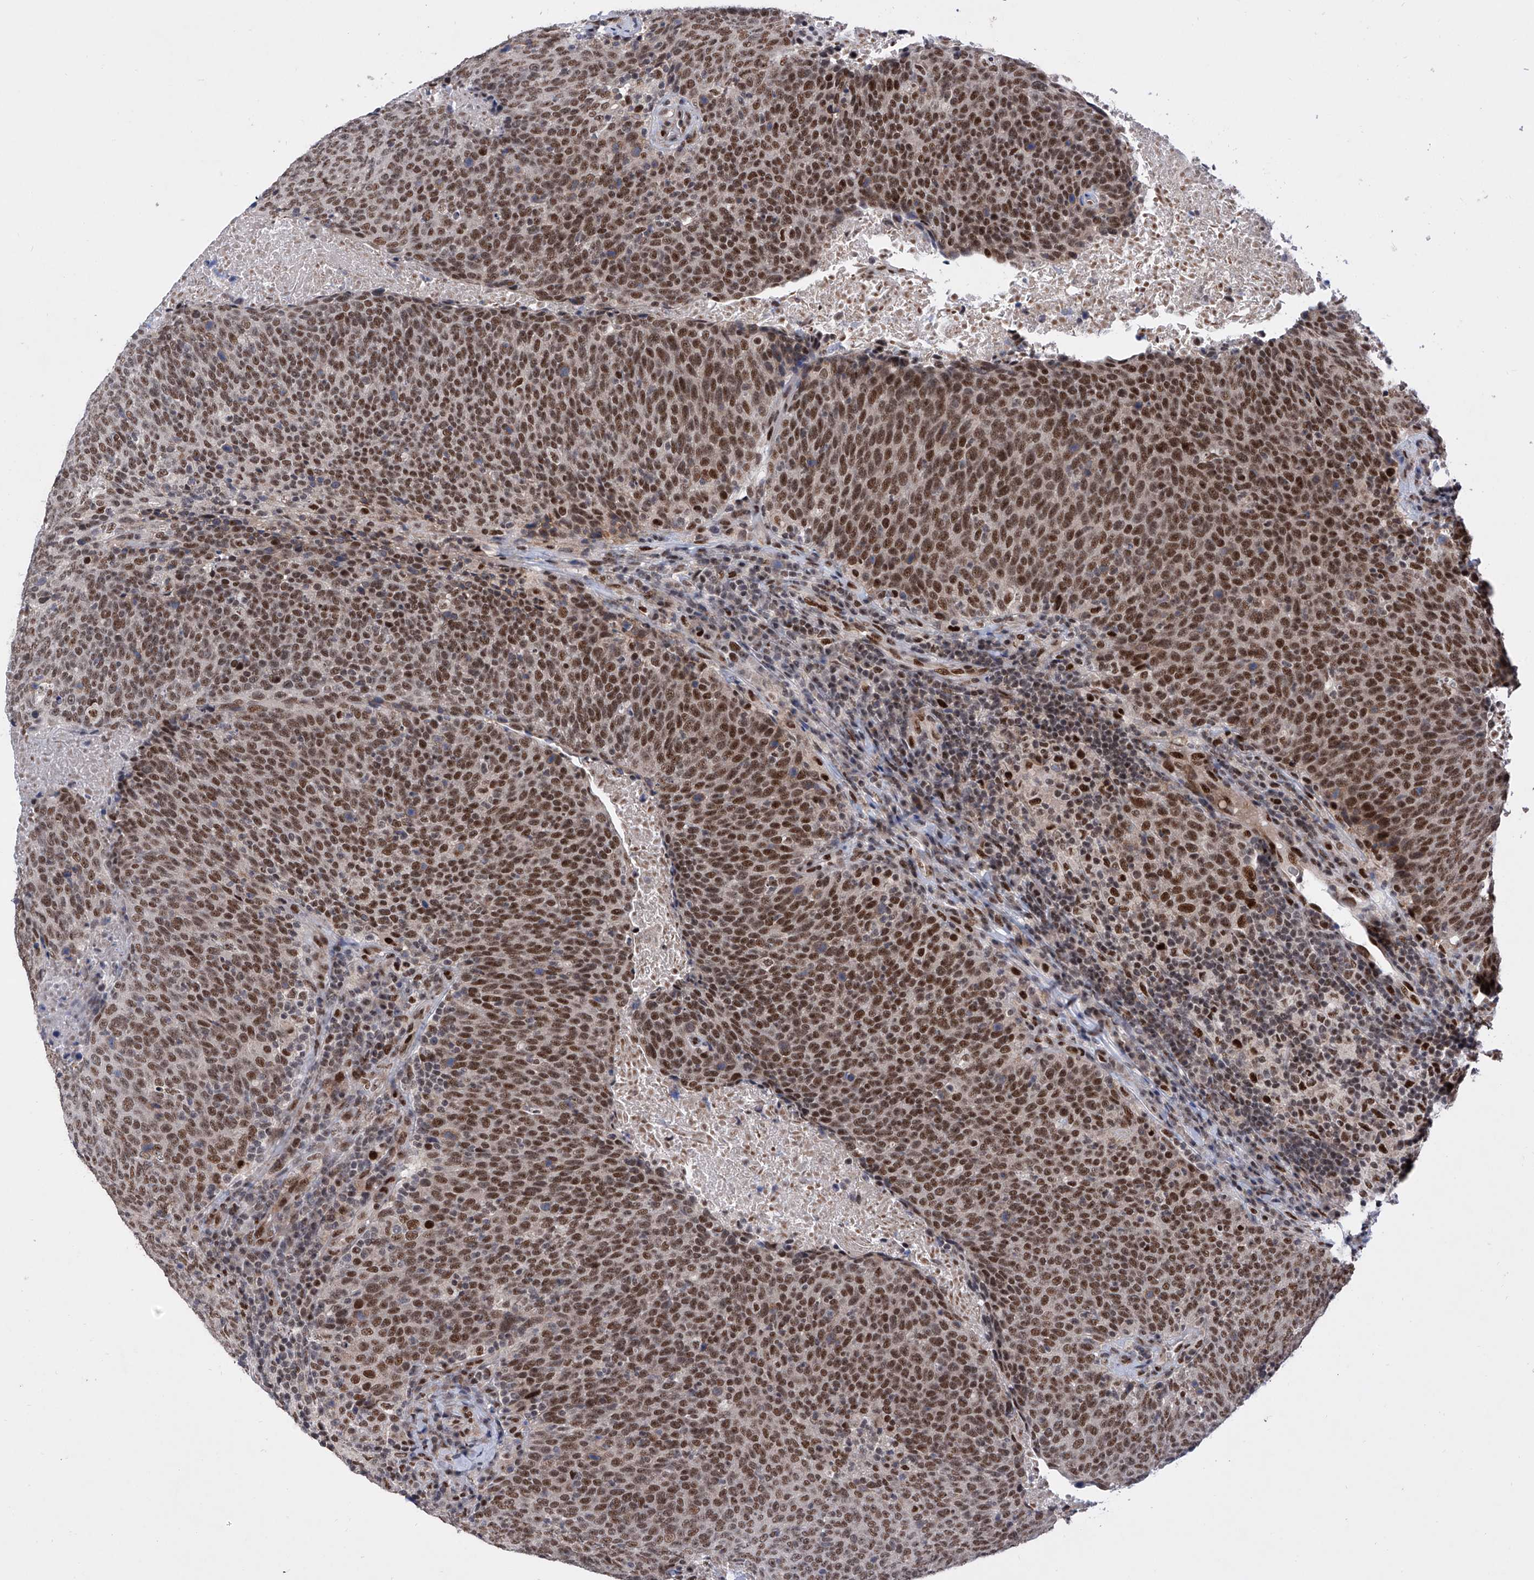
{"staining": {"intensity": "moderate", "quantity": ">75%", "location": "nuclear"}, "tissue": "head and neck cancer", "cell_type": "Tumor cells", "image_type": "cancer", "snomed": [{"axis": "morphology", "description": "Squamous cell carcinoma, NOS"}, {"axis": "morphology", "description": "Squamous cell carcinoma, metastatic, NOS"}, {"axis": "topography", "description": "Lymph node"}, {"axis": "topography", "description": "Head-Neck"}], "caption": "Immunohistochemical staining of head and neck cancer (metastatic squamous cell carcinoma) shows medium levels of moderate nuclear protein positivity in about >75% of tumor cells.", "gene": "RAD54L", "patient": {"sex": "male", "age": 62}}